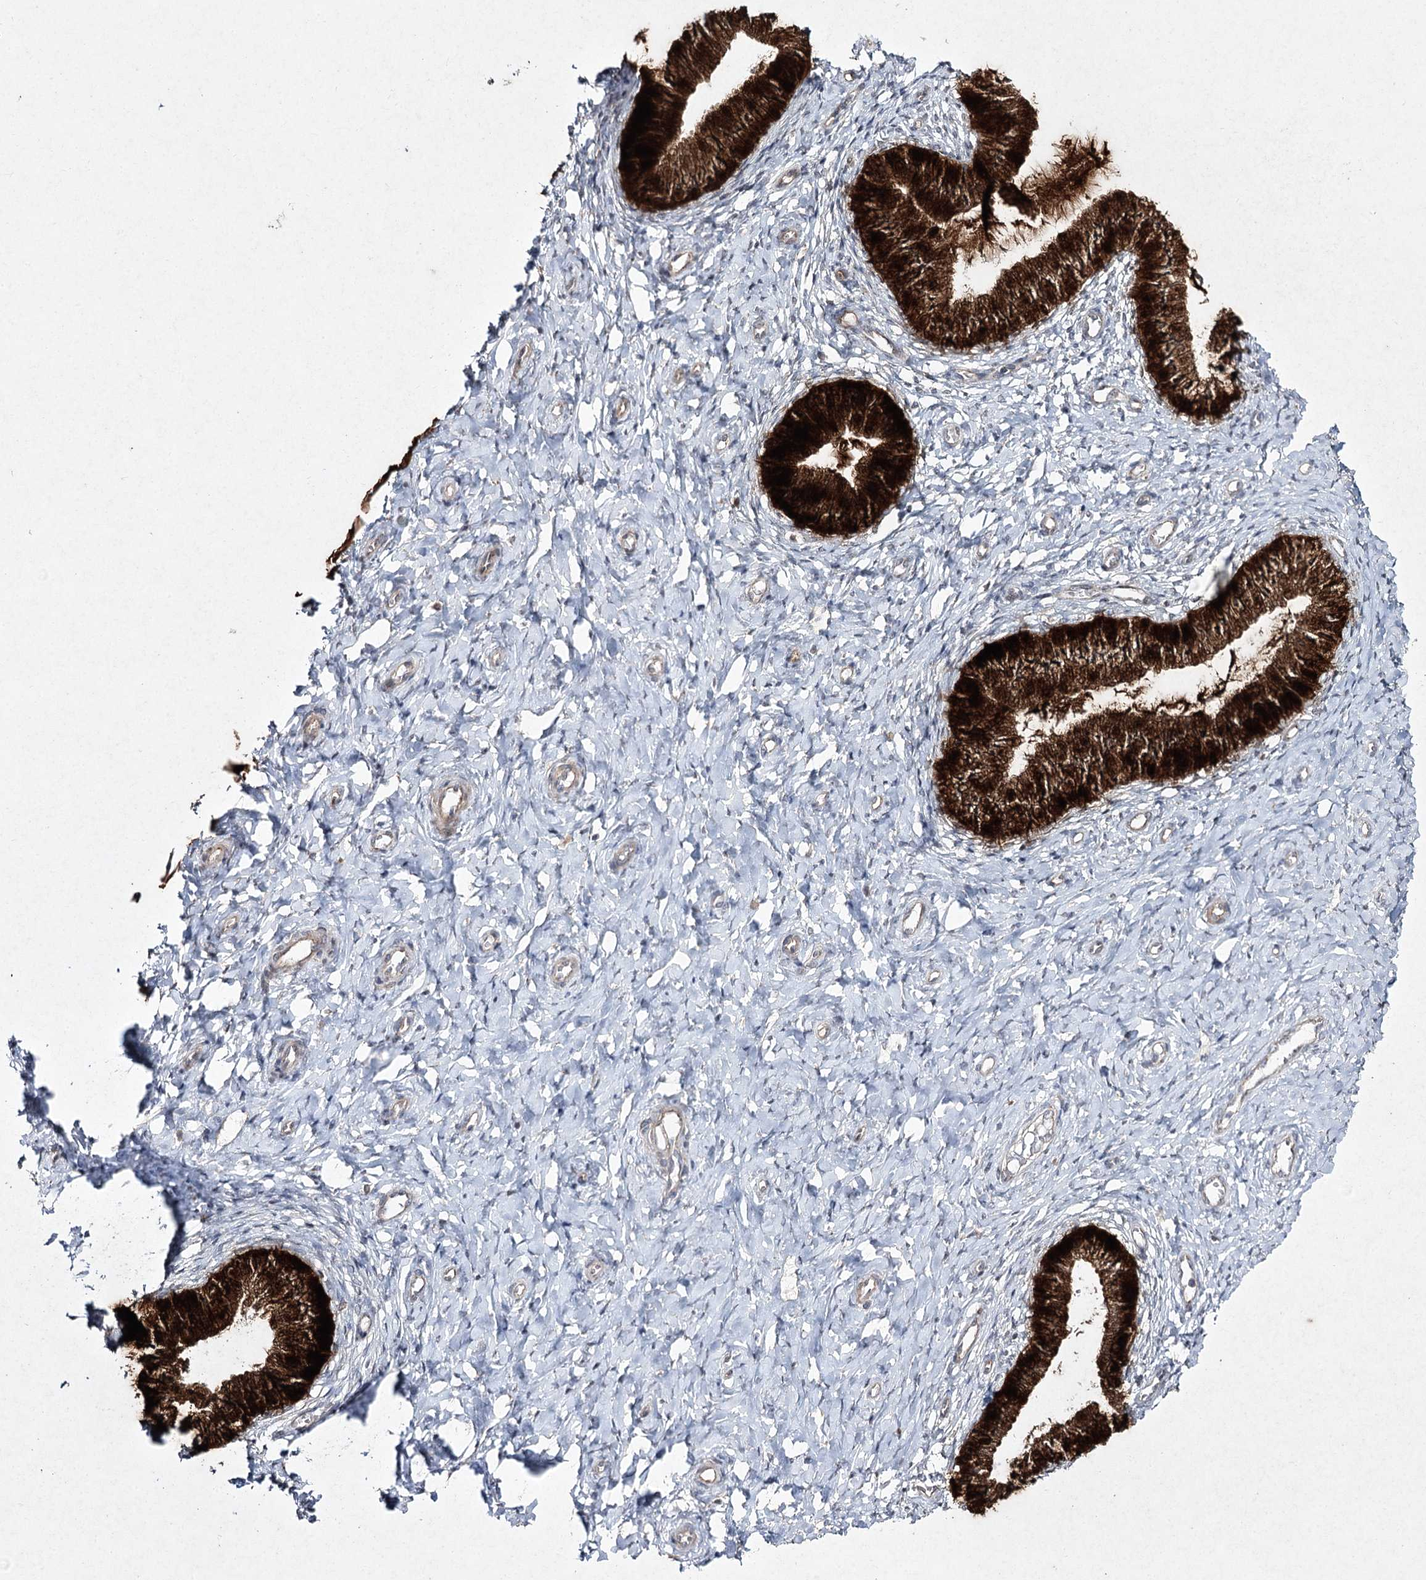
{"staining": {"intensity": "strong", "quantity": ">75%", "location": "cytoplasmic/membranous"}, "tissue": "cervix", "cell_type": "Glandular cells", "image_type": "normal", "snomed": [{"axis": "morphology", "description": "Normal tissue, NOS"}, {"axis": "topography", "description": "Cervix"}], "caption": "Immunohistochemical staining of benign human cervix exhibits high levels of strong cytoplasmic/membranous expression in approximately >75% of glandular cells.", "gene": "FANCL", "patient": {"sex": "female", "age": 36}}